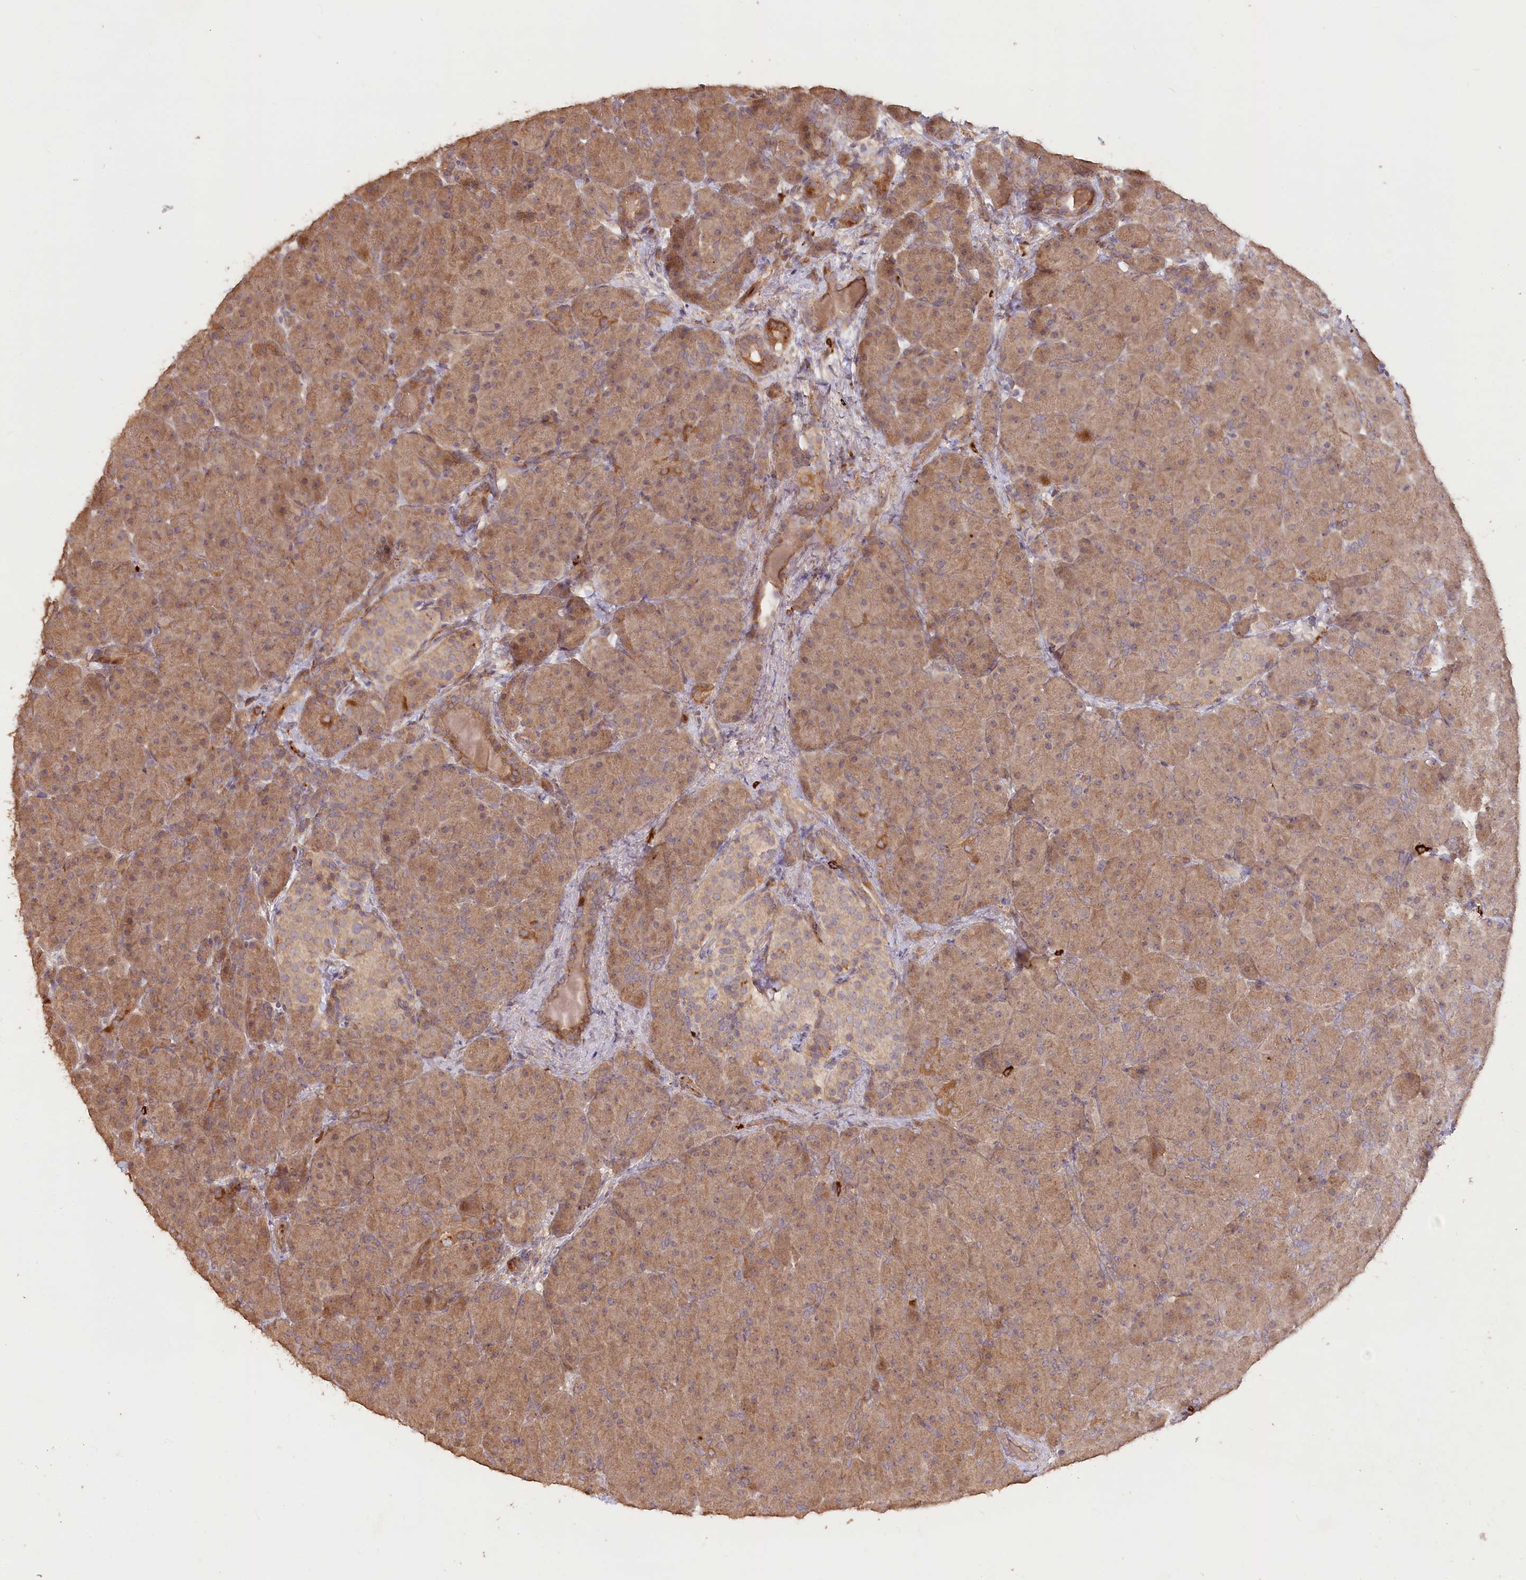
{"staining": {"intensity": "moderate", "quantity": ">75%", "location": "cytoplasmic/membranous"}, "tissue": "pancreas", "cell_type": "Exocrine glandular cells", "image_type": "normal", "snomed": [{"axis": "morphology", "description": "Normal tissue, NOS"}, {"axis": "topography", "description": "Pancreas"}], "caption": "Pancreas stained for a protein displays moderate cytoplasmic/membranous positivity in exocrine glandular cells.", "gene": "IRAK1BP1", "patient": {"sex": "male", "age": 66}}